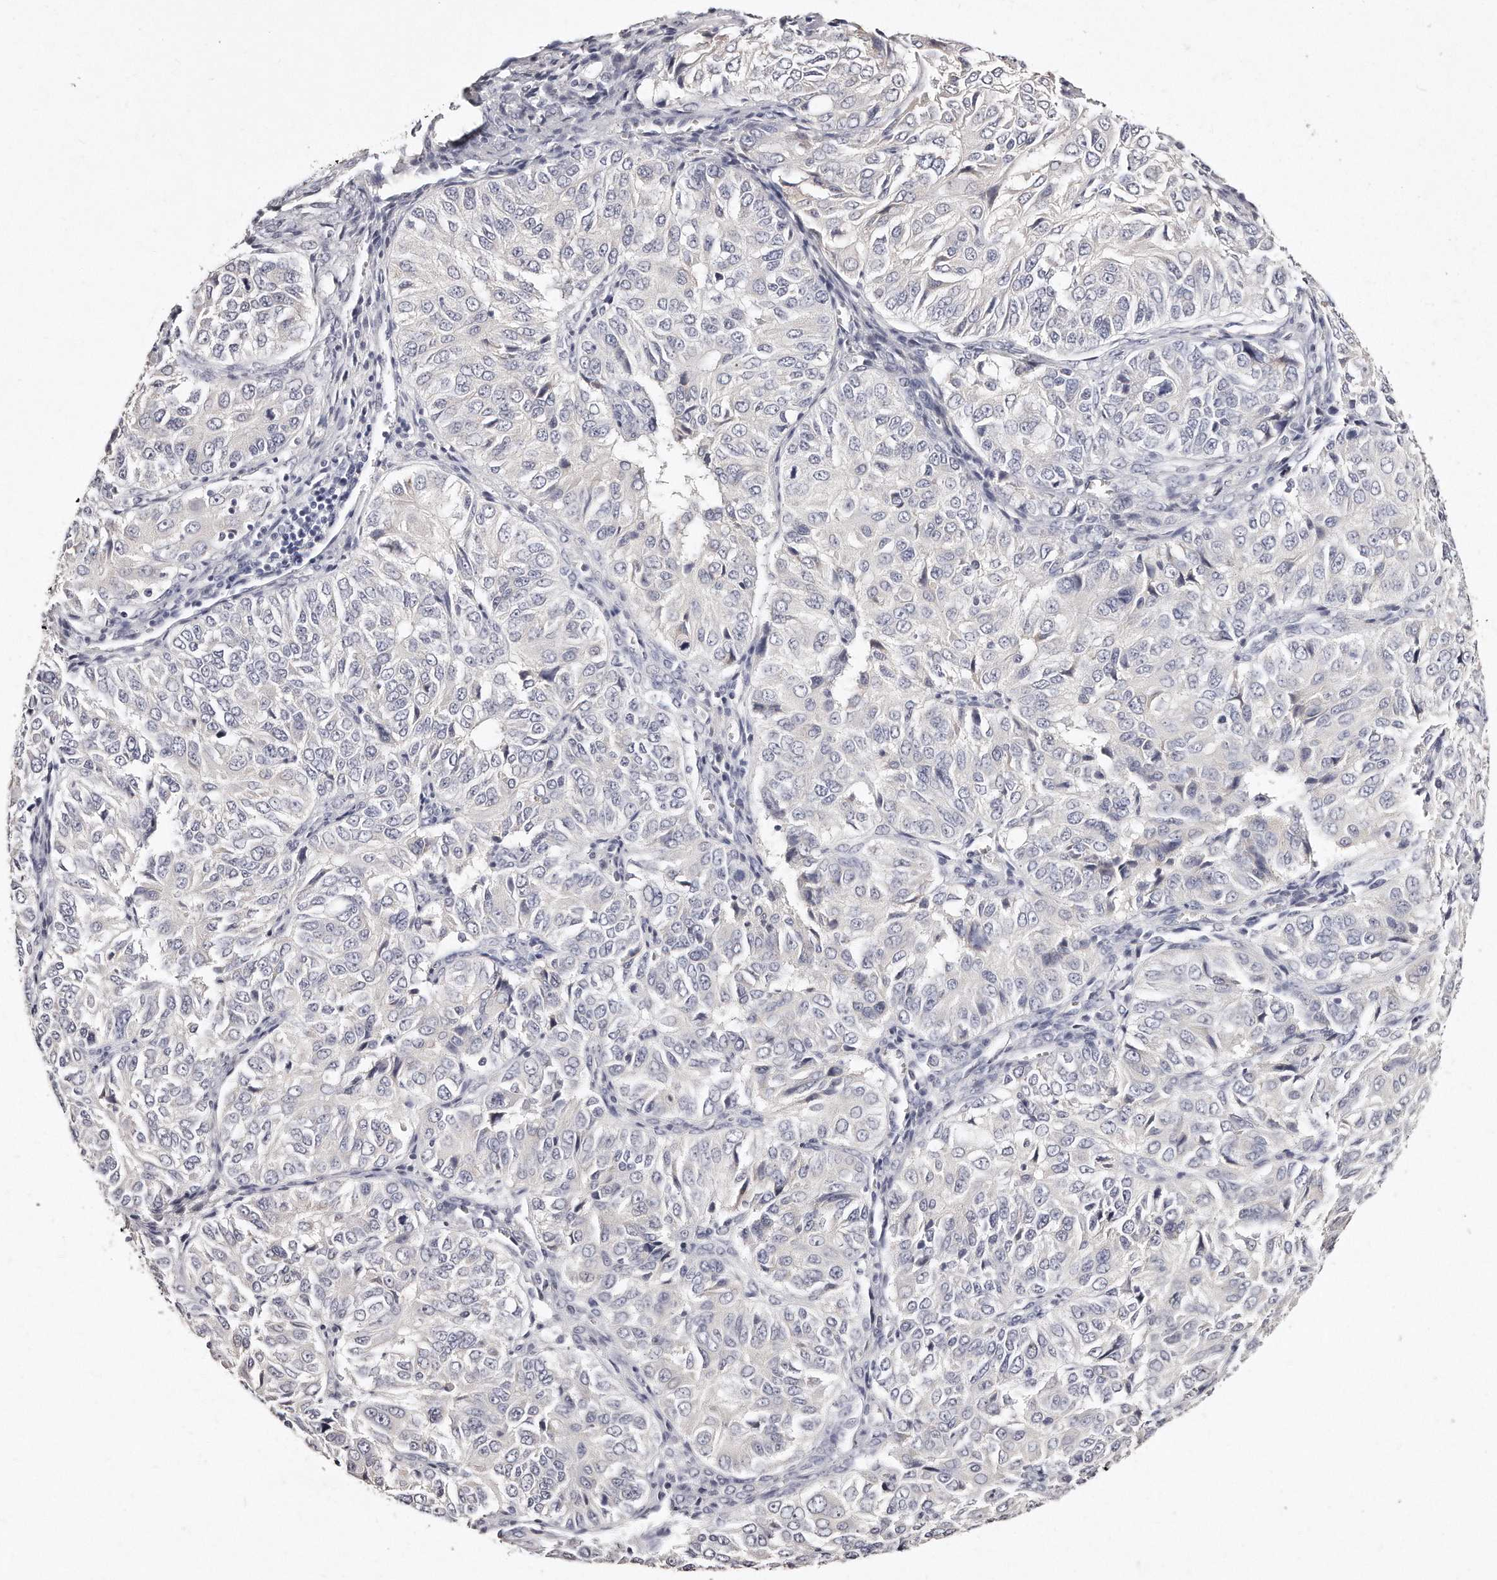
{"staining": {"intensity": "negative", "quantity": "none", "location": "none"}, "tissue": "ovarian cancer", "cell_type": "Tumor cells", "image_type": "cancer", "snomed": [{"axis": "morphology", "description": "Carcinoma, endometroid"}, {"axis": "topography", "description": "Ovary"}], "caption": "Micrograph shows no protein expression in tumor cells of ovarian endometroid carcinoma tissue. Brightfield microscopy of immunohistochemistry stained with DAB (brown) and hematoxylin (blue), captured at high magnification.", "gene": "GDA", "patient": {"sex": "female", "age": 51}}